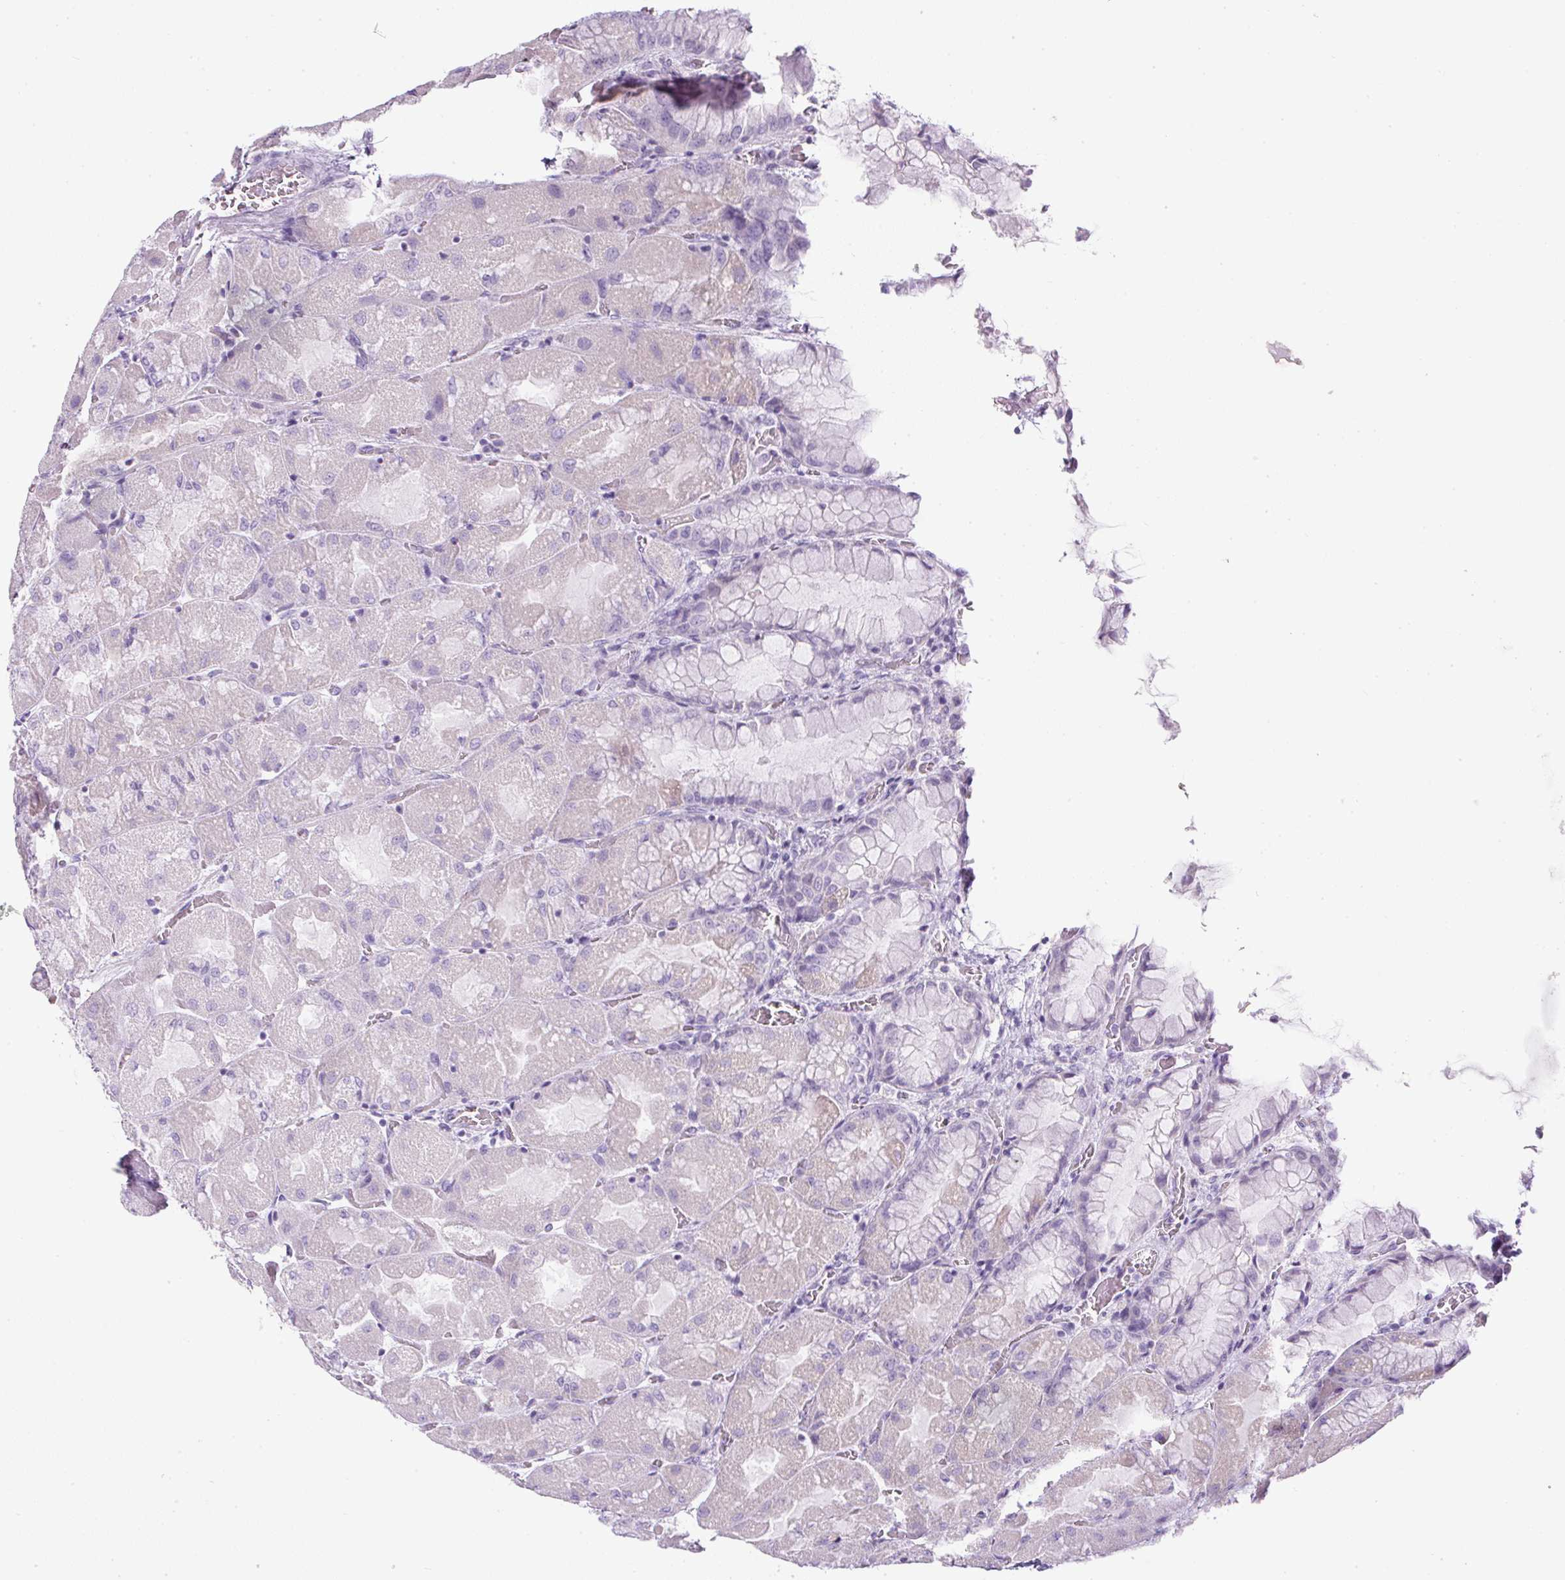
{"staining": {"intensity": "negative", "quantity": "none", "location": "none"}, "tissue": "stomach", "cell_type": "Glandular cells", "image_type": "normal", "snomed": [{"axis": "morphology", "description": "Normal tissue, NOS"}, {"axis": "topography", "description": "Stomach"}], "caption": "Photomicrograph shows no protein expression in glandular cells of normal stomach.", "gene": "FGFBP3", "patient": {"sex": "female", "age": 61}}